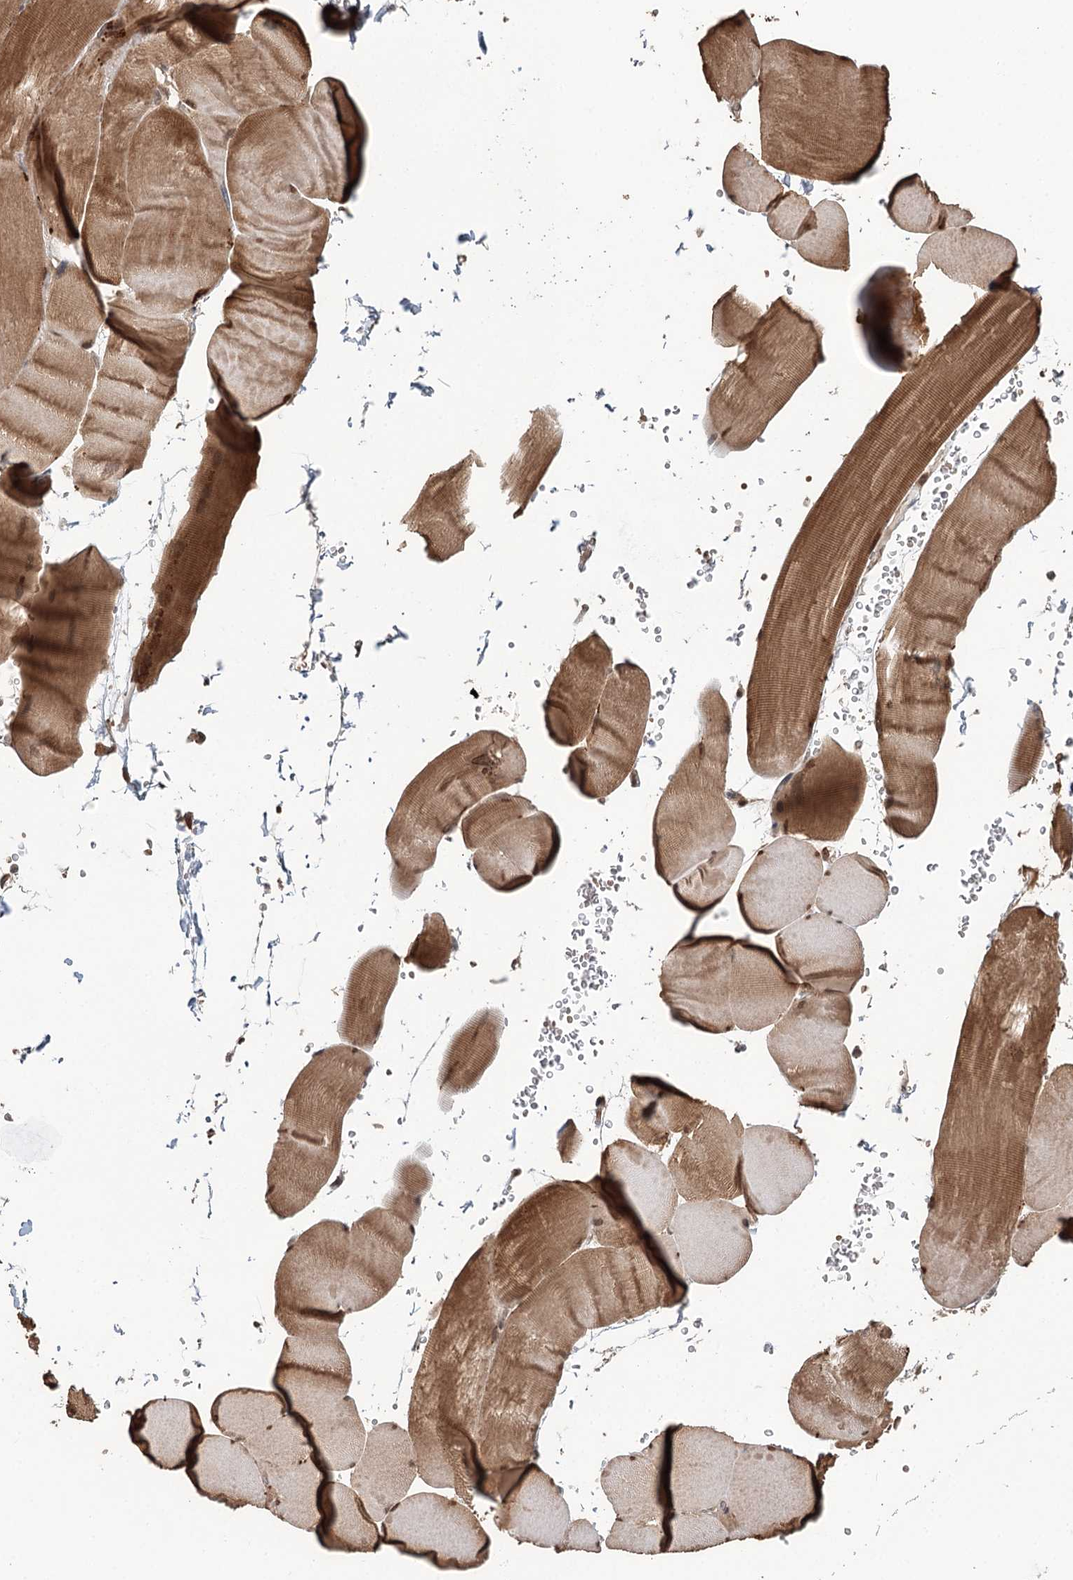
{"staining": {"intensity": "moderate", "quantity": "25%-75%", "location": "cytoplasmic/membranous,nuclear"}, "tissue": "skeletal muscle", "cell_type": "Myocytes", "image_type": "normal", "snomed": [{"axis": "morphology", "description": "Normal tissue, NOS"}, {"axis": "topography", "description": "Skeletal muscle"}, {"axis": "topography", "description": "Head-Neck"}], "caption": "Protein staining by immunohistochemistry (IHC) reveals moderate cytoplasmic/membranous,nuclear staining in about 25%-75% of myocytes in normal skeletal muscle. Nuclei are stained in blue.", "gene": "N6AMT1", "patient": {"sex": "male", "age": 66}}